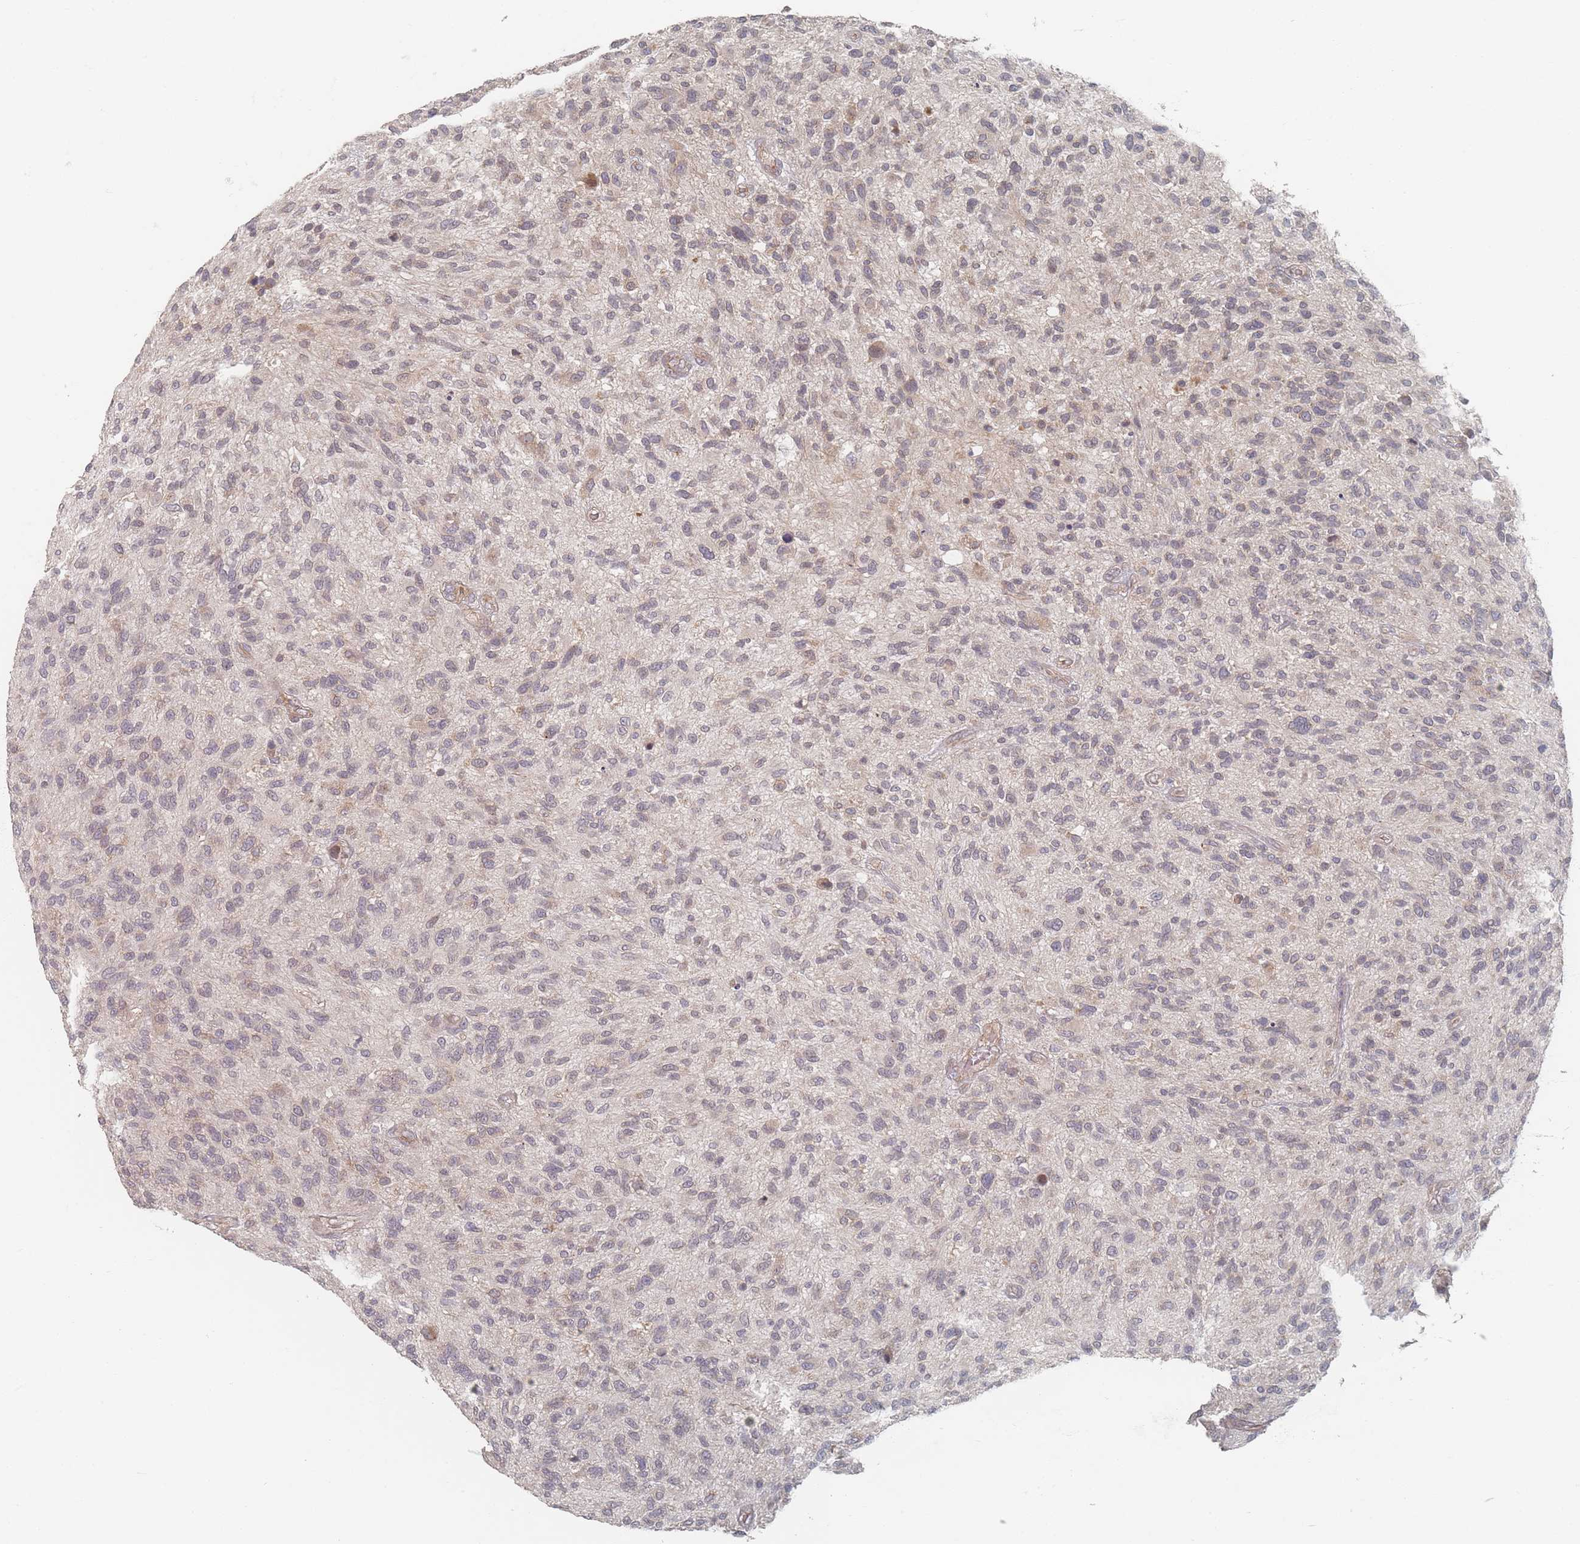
{"staining": {"intensity": "negative", "quantity": "none", "location": "none"}, "tissue": "glioma", "cell_type": "Tumor cells", "image_type": "cancer", "snomed": [{"axis": "morphology", "description": "Glioma, malignant, High grade"}, {"axis": "topography", "description": "Brain"}], "caption": "Immunohistochemistry histopathology image of human malignant glioma (high-grade) stained for a protein (brown), which exhibits no expression in tumor cells.", "gene": "GLE1", "patient": {"sex": "male", "age": 47}}